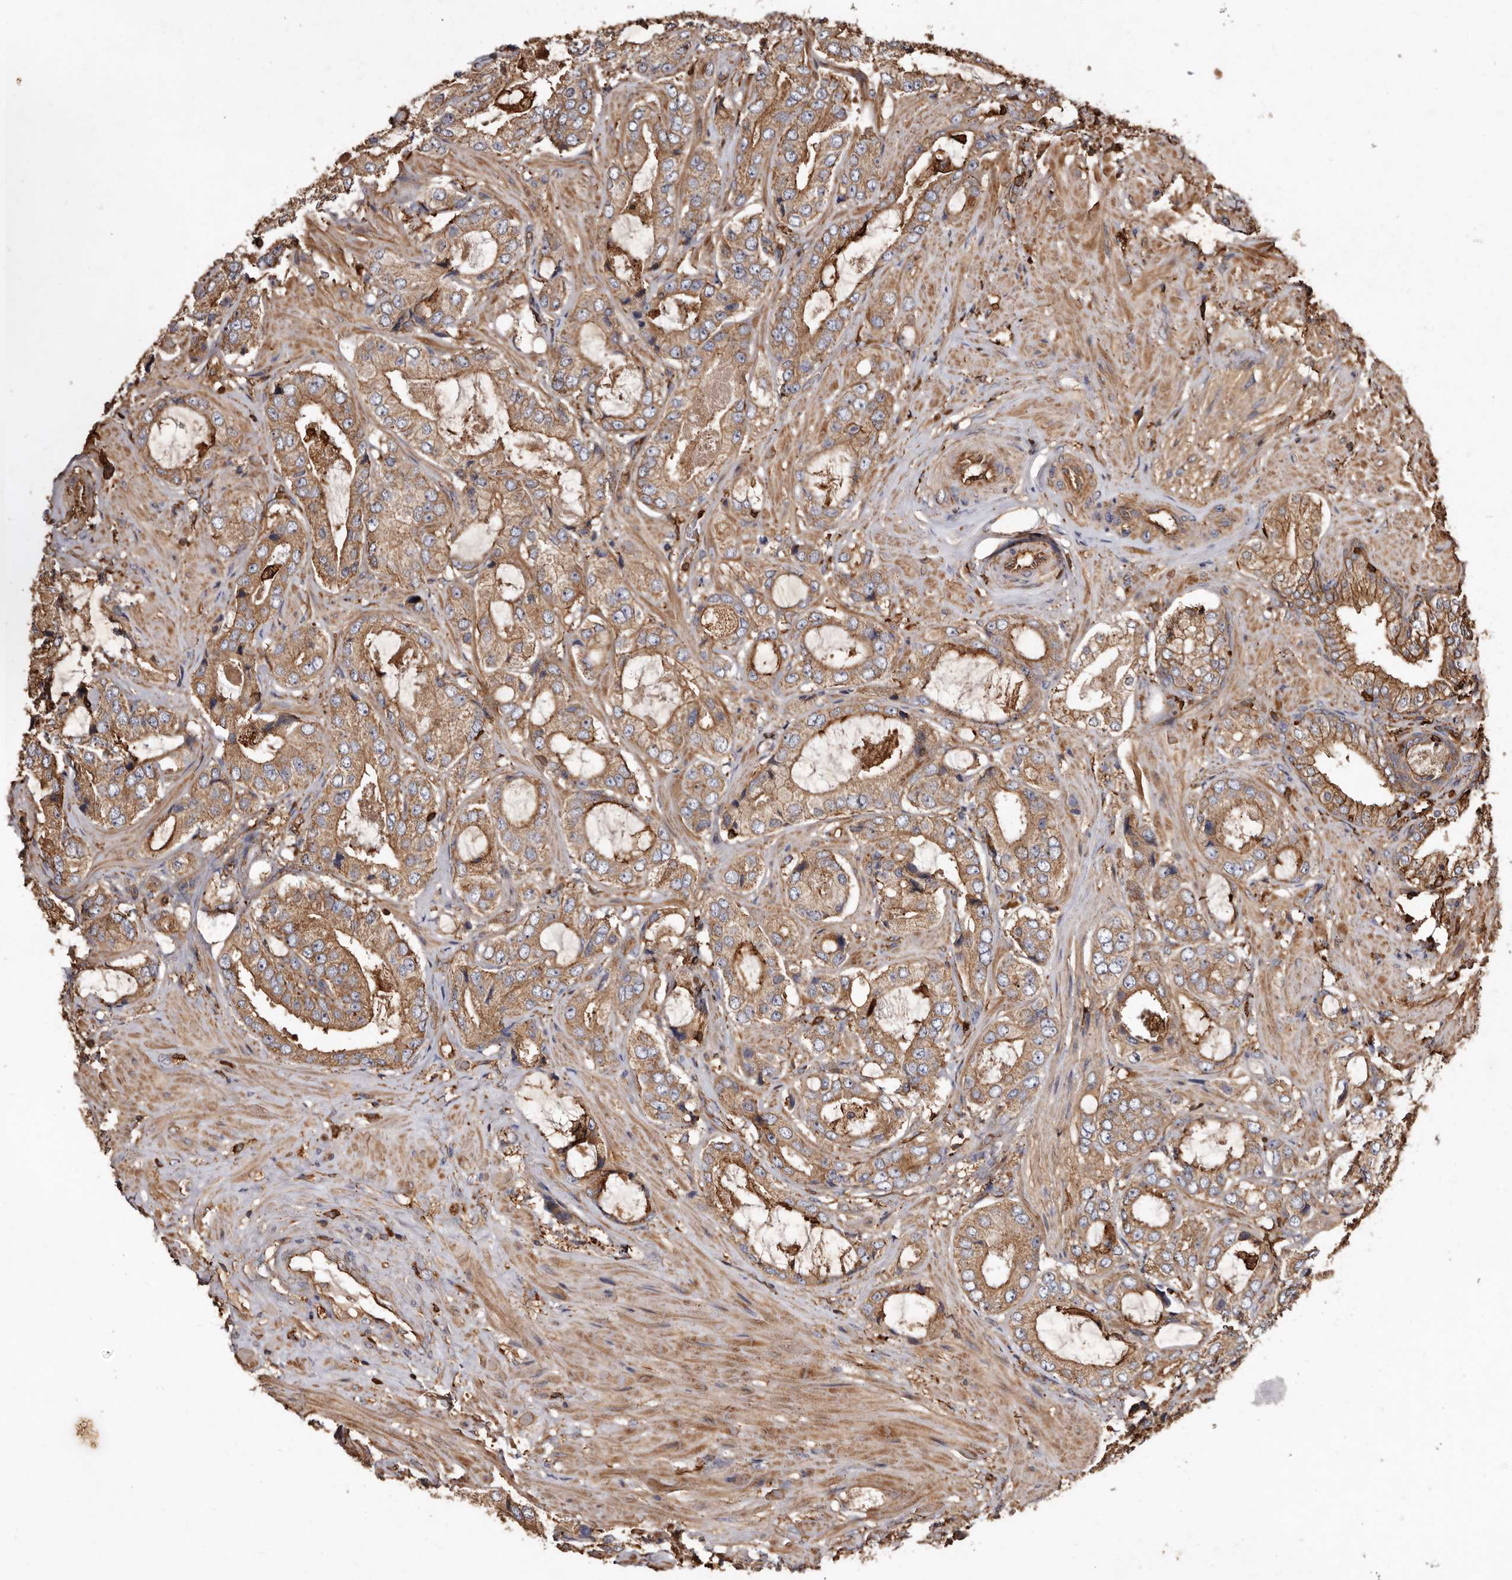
{"staining": {"intensity": "moderate", "quantity": ">75%", "location": "cytoplasmic/membranous"}, "tissue": "prostate cancer", "cell_type": "Tumor cells", "image_type": "cancer", "snomed": [{"axis": "morphology", "description": "Adenocarcinoma, High grade"}, {"axis": "topography", "description": "Prostate"}], "caption": "A brown stain highlights moderate cytoplasmic/membranous positivity of a protein in high-grade adenocarcinoma (prostate) tumor cells.", "gene": "COQ8B", "patient": {"sex": "male", "age": 59}}